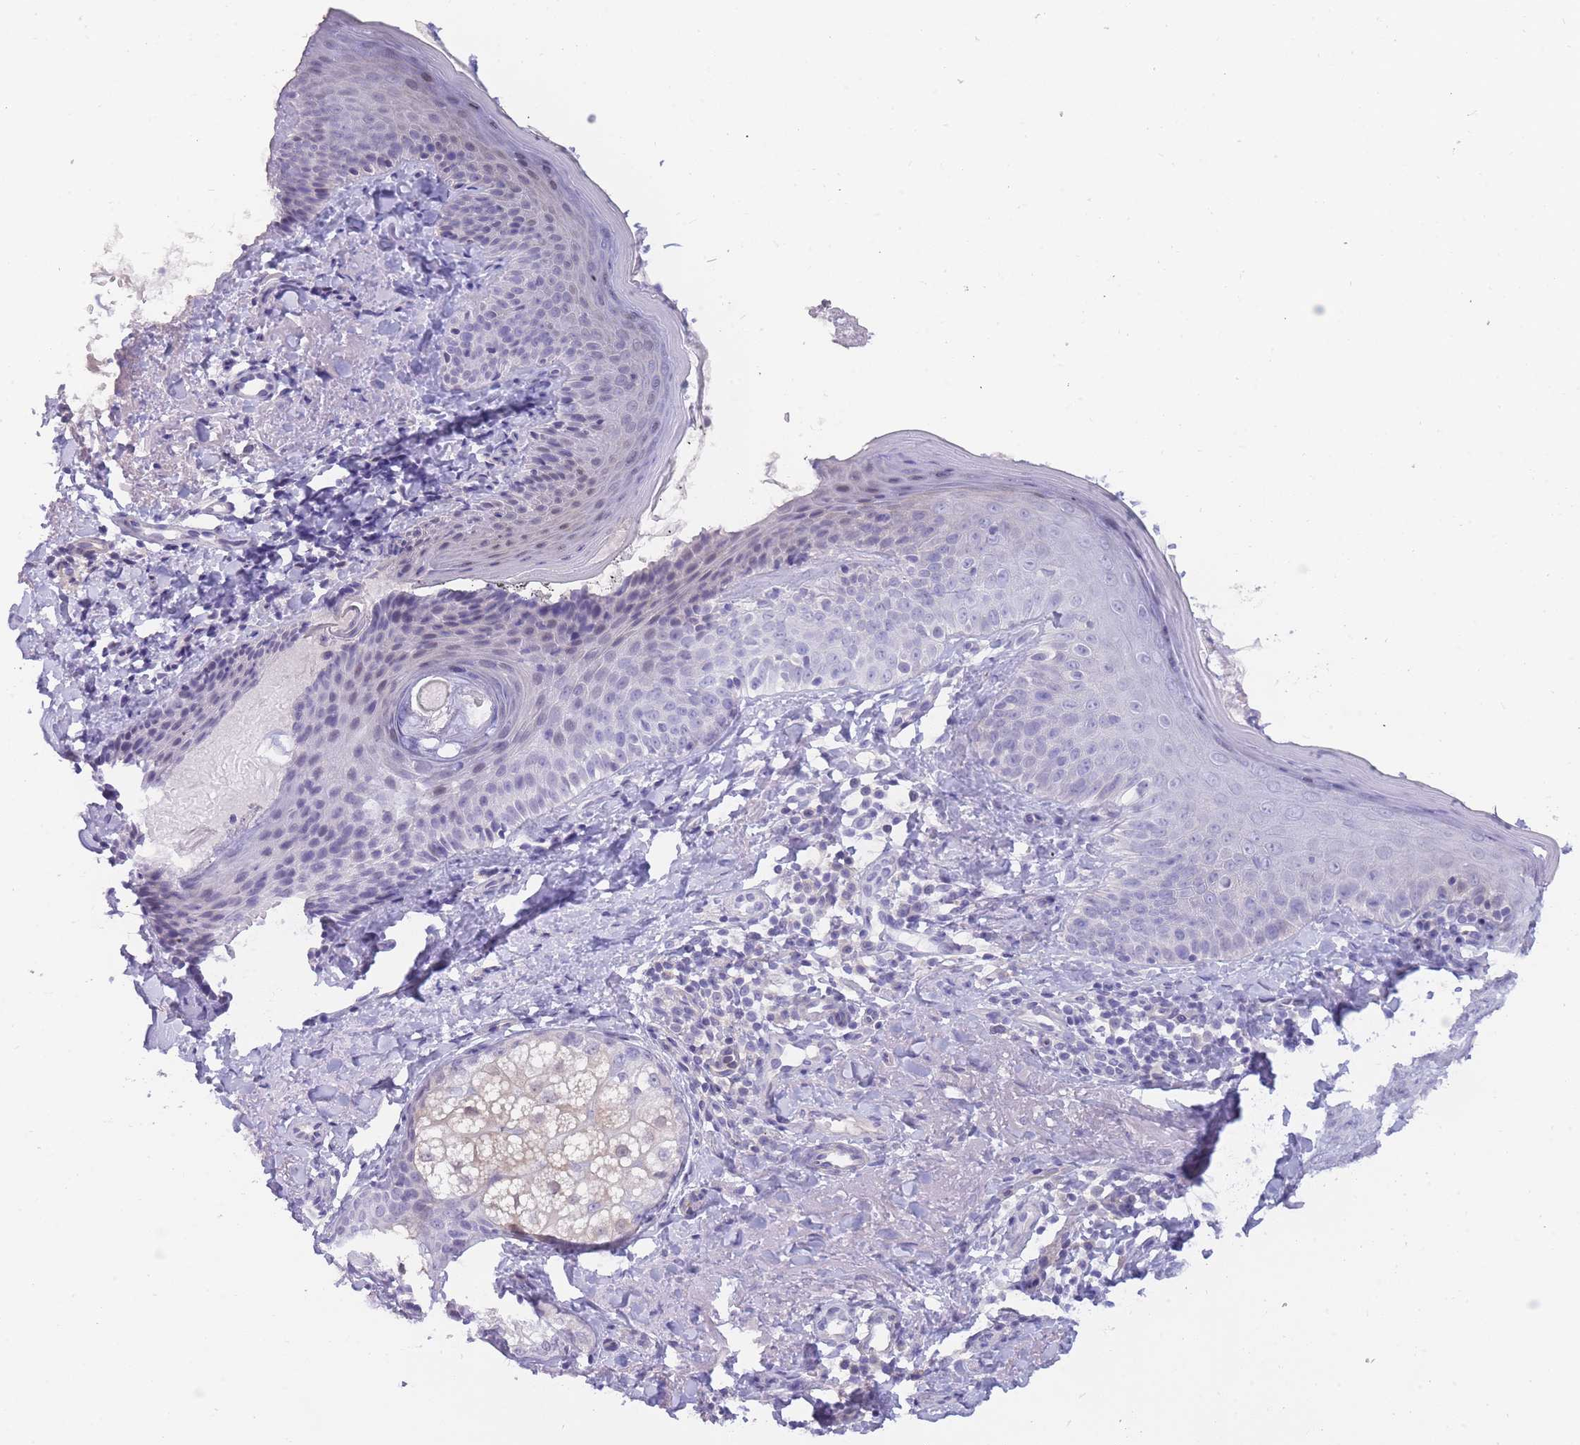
{"staining": {"intensity": "negative", "quantity": "none", "location": "none"}, "tissue": "skin", "cell_type": "Fibroblasts", "image_type": "normal", "snomed": [{"axis": "morphology", "description": "Normal tissue, NOS"}, {"axis": "topography", "description": "Skin"}], "caption": "This image is of normal skin stained with immunohistochemistry to label a protein in brown with the nuclei are counter-stained blue. There is no positivity in fibroblasts. (DAB immunohistochemistry (IHC), high magnification).", "gene": "PRR23A", "patient": {"sex": "male", "age": 57}}